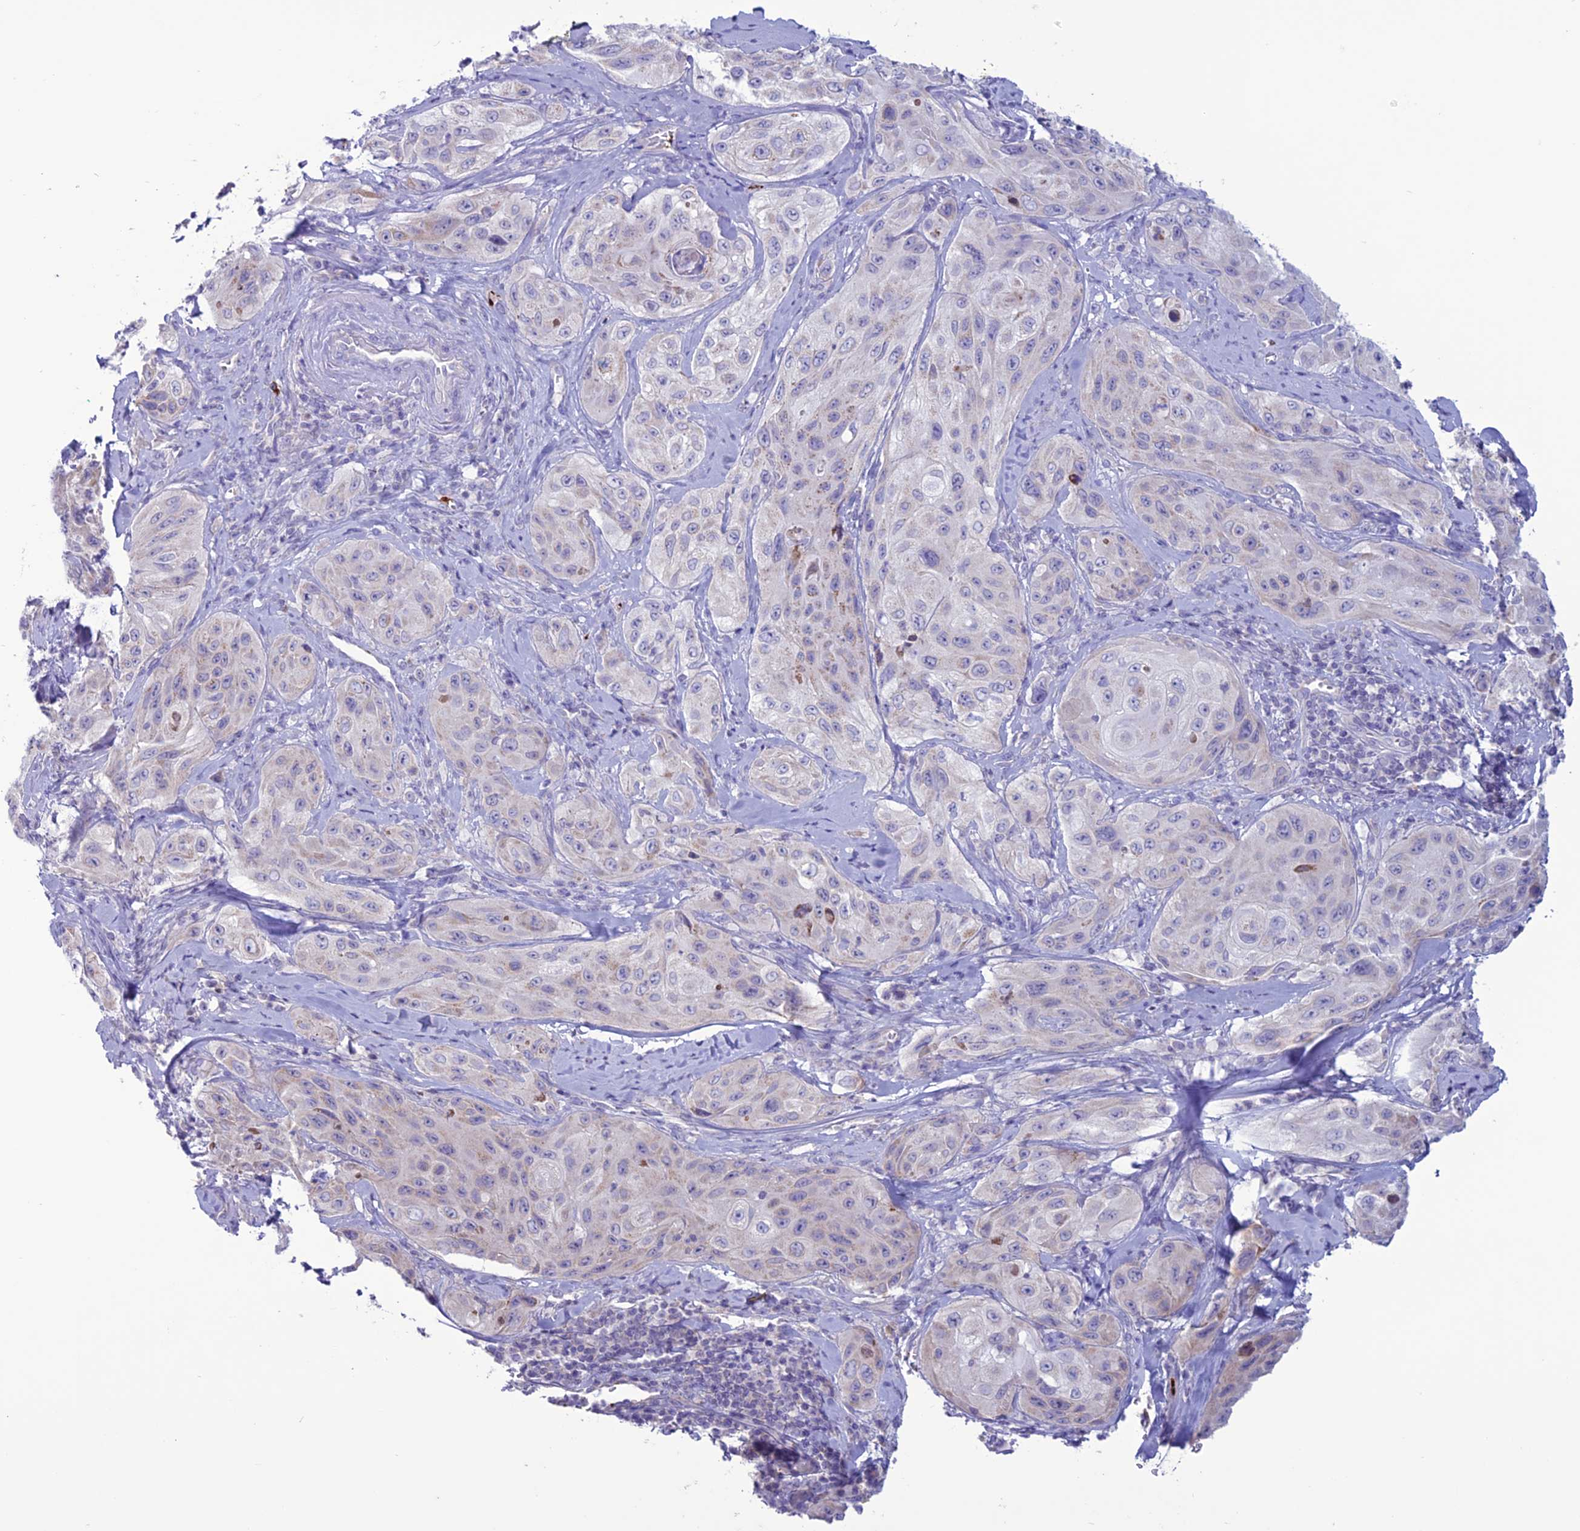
{"staining": {"intensity": "moderate", "quantity": "<25%", "location": "cytoplasmic/membranous"}, "tissue": "cervical cancer", "cell_type": "Tumor cells", "image_type": "cancer", "snomed": [{"axis": "morphology", "description": "Squamous cell carcinoma, NOS"}, {"axis": "topography", "description": "Cervix"}], "caption": "Human squamous cell carcinoma (cervical) stained with a protein marker shows moderate staining in tumor cells.", "gene": "C21orf140", "patient": {"sex": "female", "age": 42}}